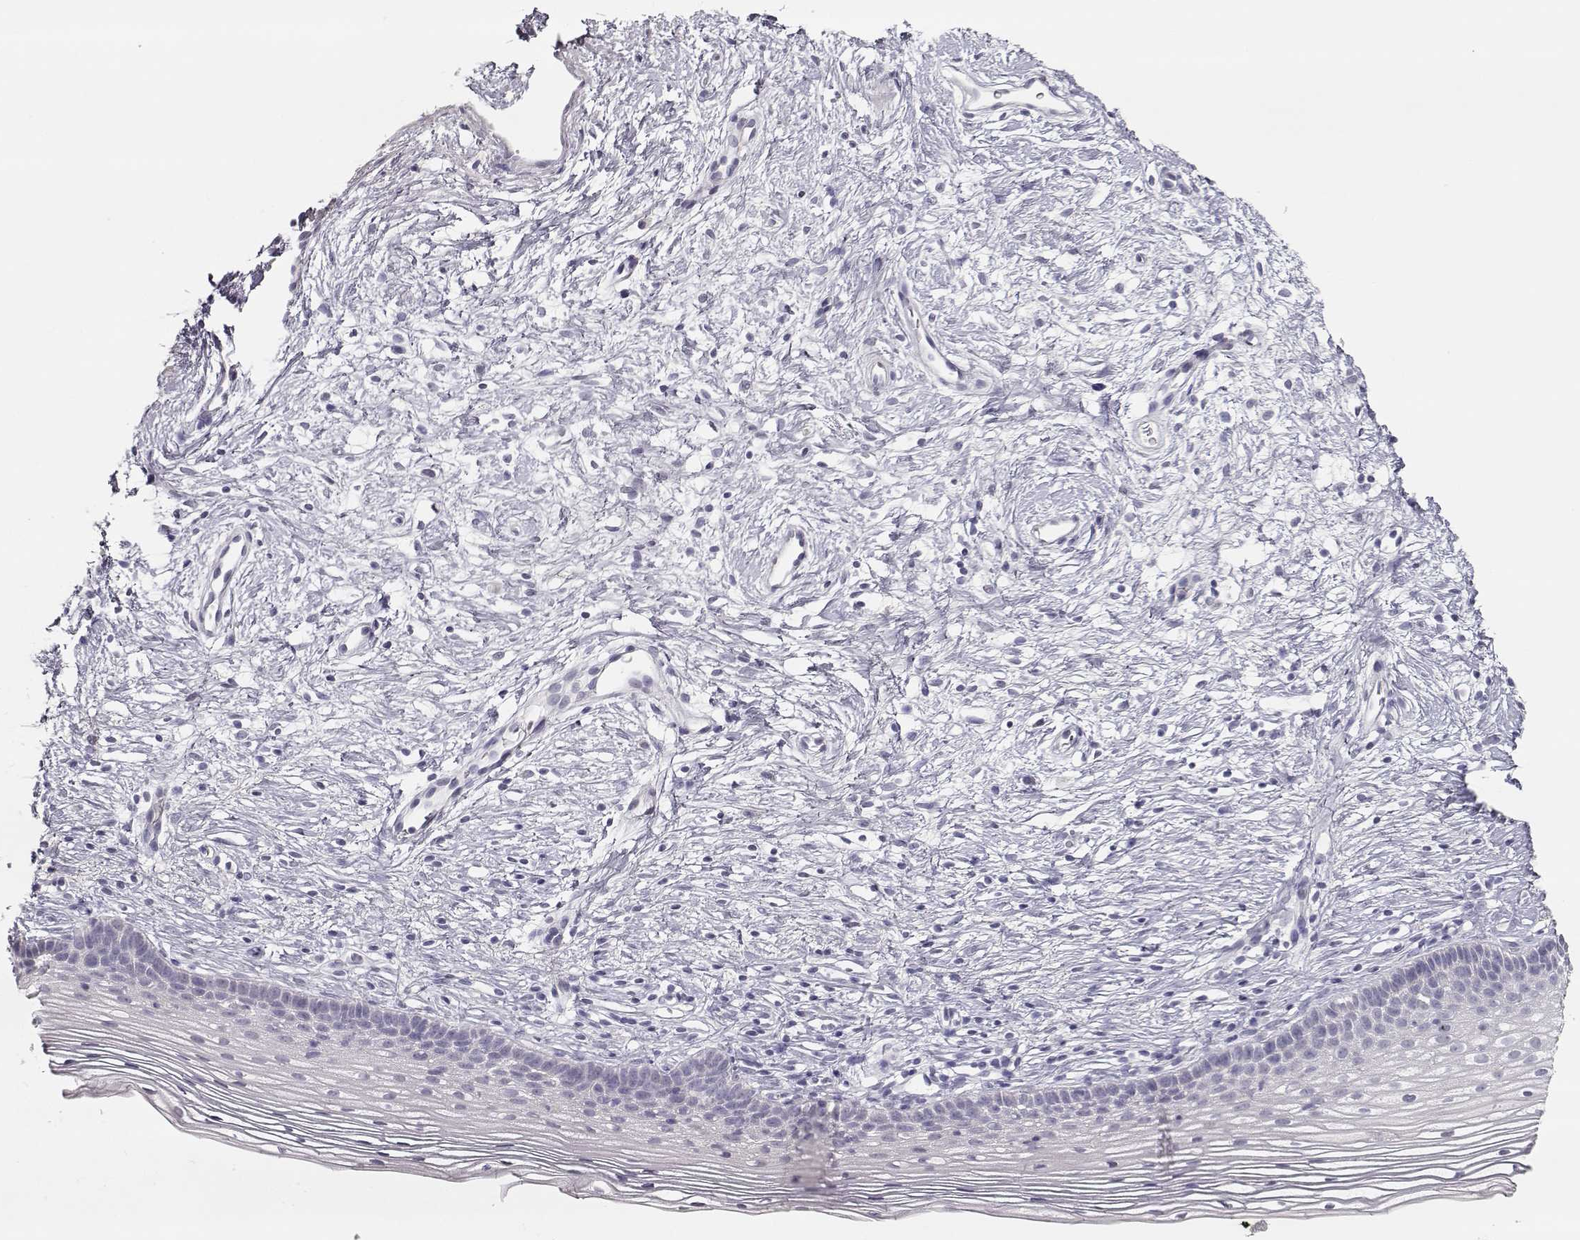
{"staining": {"intensity": "negative", "quantity": "none", "location": "none"}, "tissue": "cervix", "cell_type": "Glandular cells", "image_type": "normal", "snomed": [{"axis": "morphology", "description": "Normal tissue, NOS"}, {"axis": "topography", "description": "Cervix"}], "caption": "Glandular cells show no significant expression in benign cervix.", "gene": "TKTL1", "patient": {"sex": "female", "age": 39}}